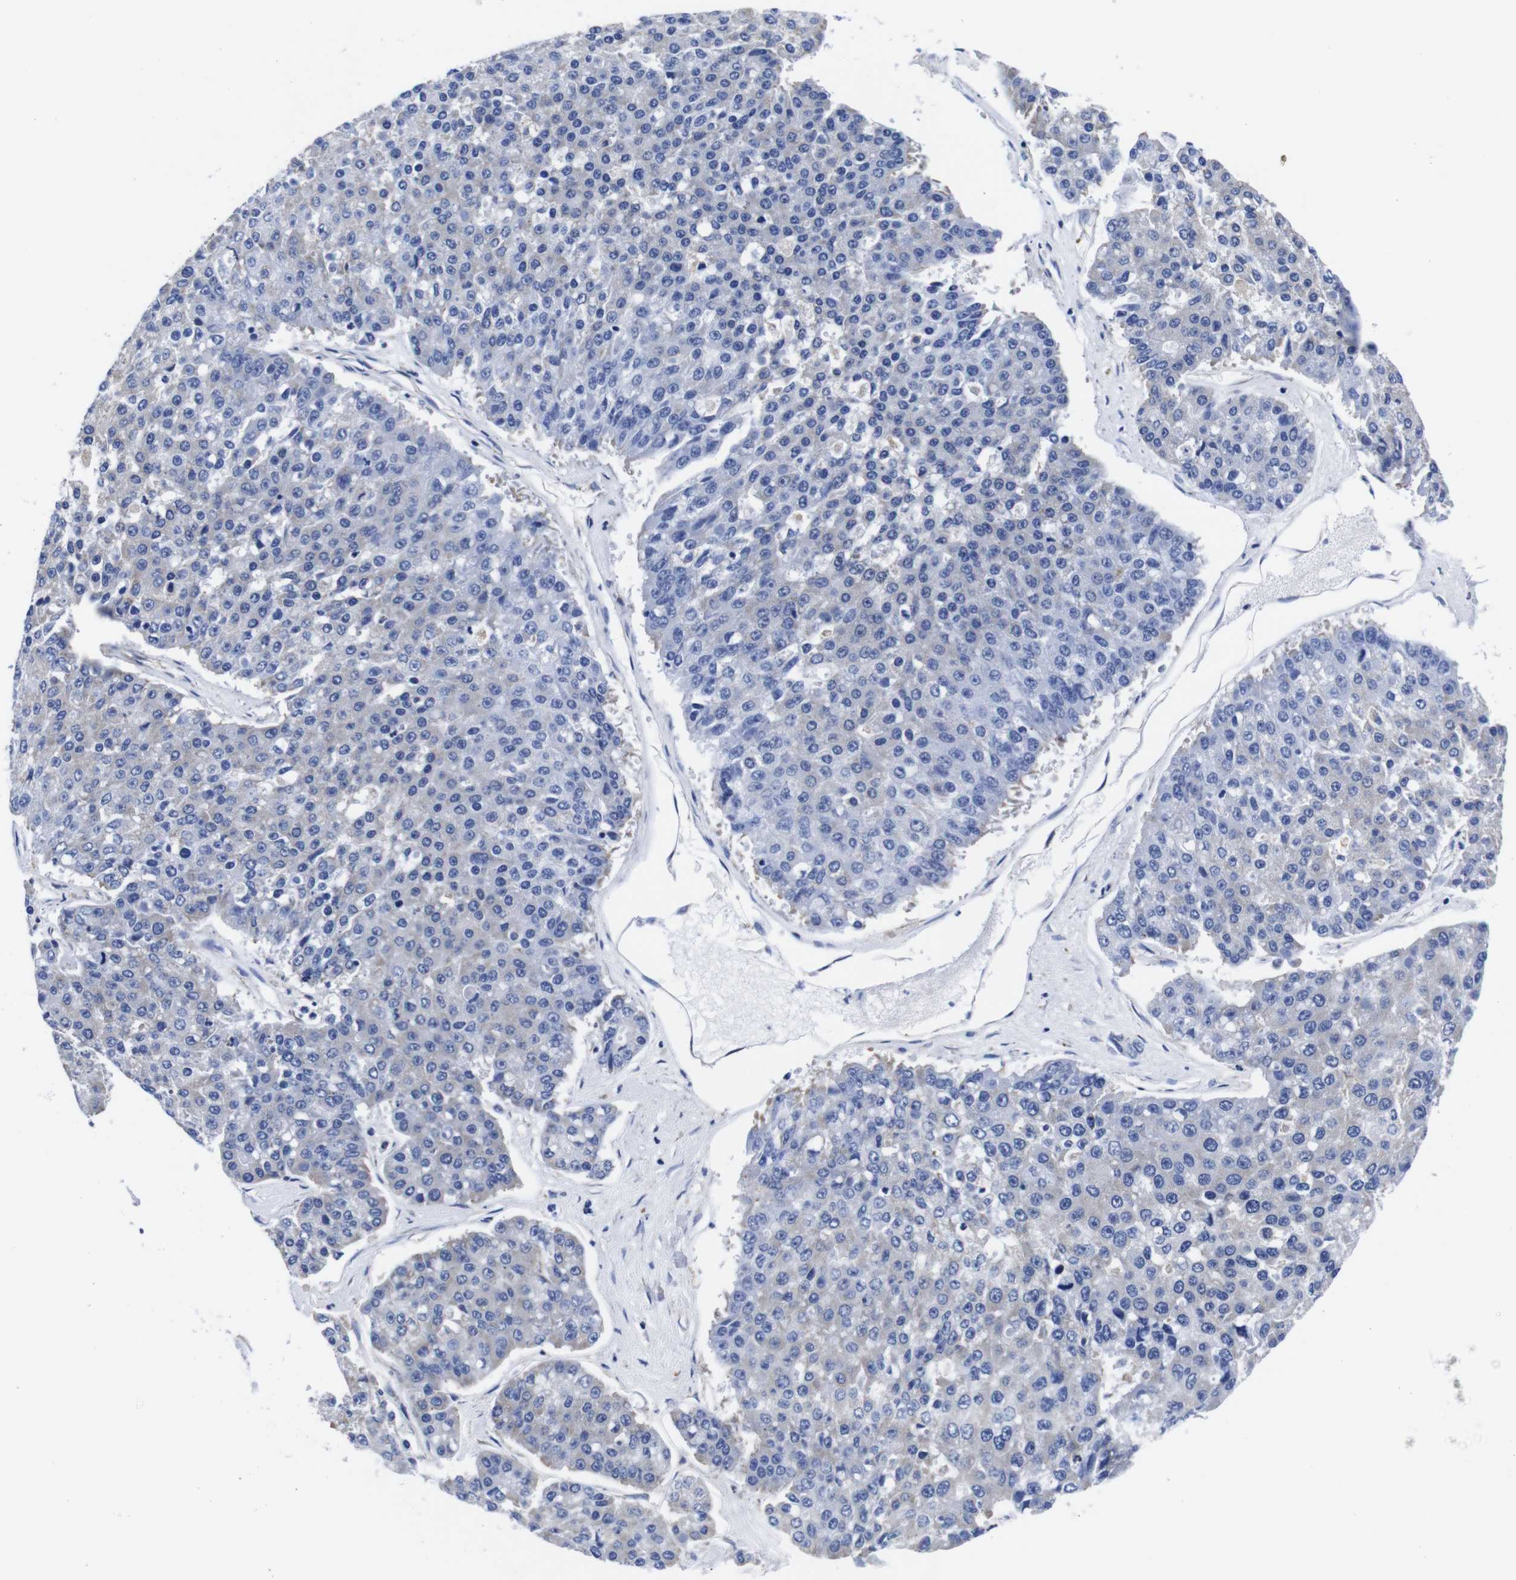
{"staining": {"intensity": "weak", "quantity": "<25%", "location": "cytoplasmic/membranous"}, "tissue": "pancreatic cancer", "cell_type": "Tumor cells", "image_type": "cancer", "snomed": [{"axis": "morphology", "description": "Adenocarcinoma, NOS"}, {"axis": "topography", "description": "Pancreas"}], "caption": "This is an immunohistochemistry image of human pancreatic adenocarcinoma. There is no expression in tumor cells.", "gene": "CLEC4G", "patient": {"sex": "male", "age": 50}}